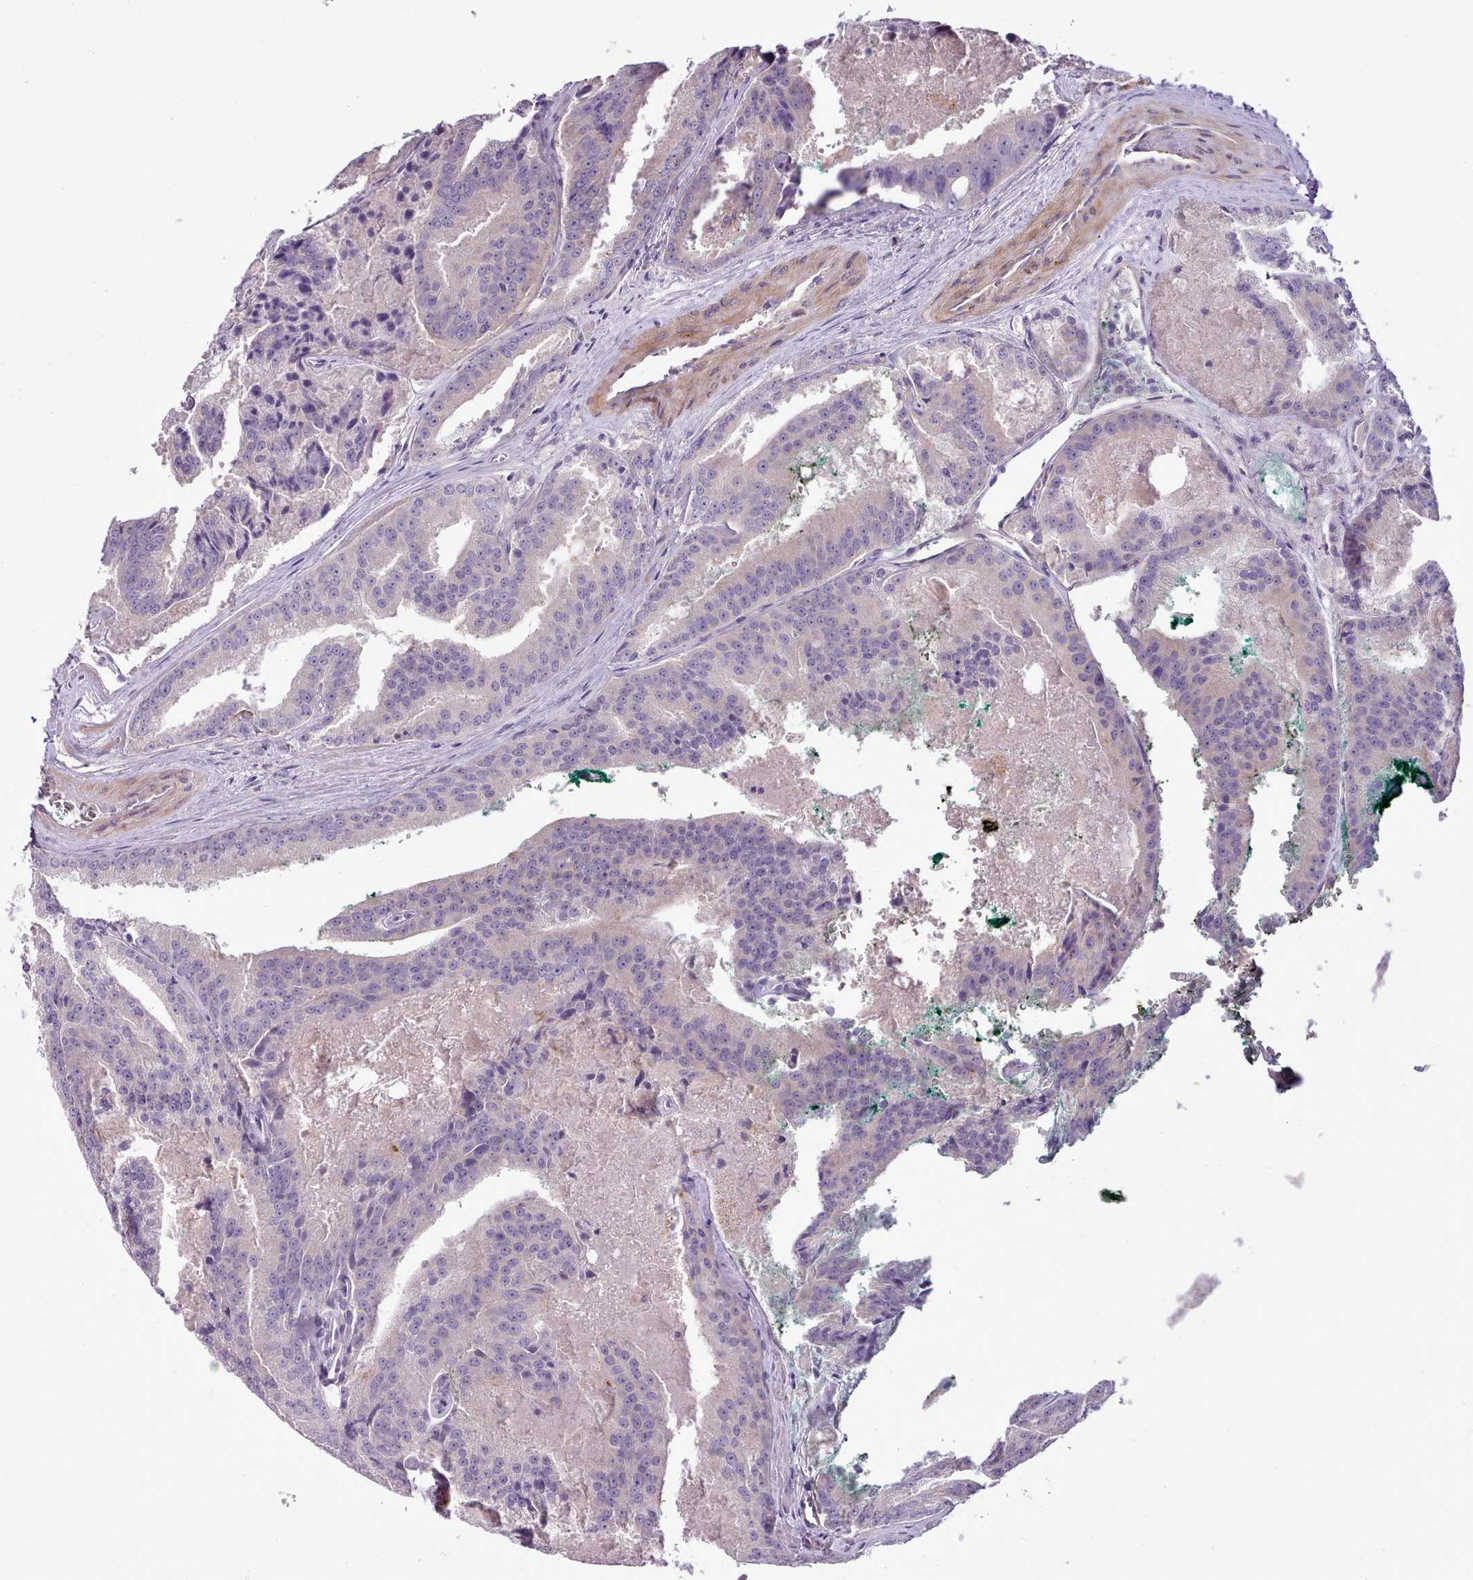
{"staining": {"intensity": "negative", "quantity": "none", "location": "none"}, "tissue": "prostate cancer", "cell_type": "Tumor cells", "image_type": "cancer", "snomed": [{"axis": "morphology", "description": "Adenocarcinoma, High grade"}, {"axis": "topography", "description": "Prostate"}], "caption": "Immunohistochemistry (IHC) micrograph of neoplastic tissue: prostate adenocarcinoma (high-grade) stained with DAB (3,3'-diaminobenzidine) displays no significant protein staining in tumor cells. (DAB (3,3'-diaminobenzidine) immunohistochemistry visualized using brightfield microscopy, high magnification).", "gene": "SETX", "patient": {"sex": "male", "age": 61}}